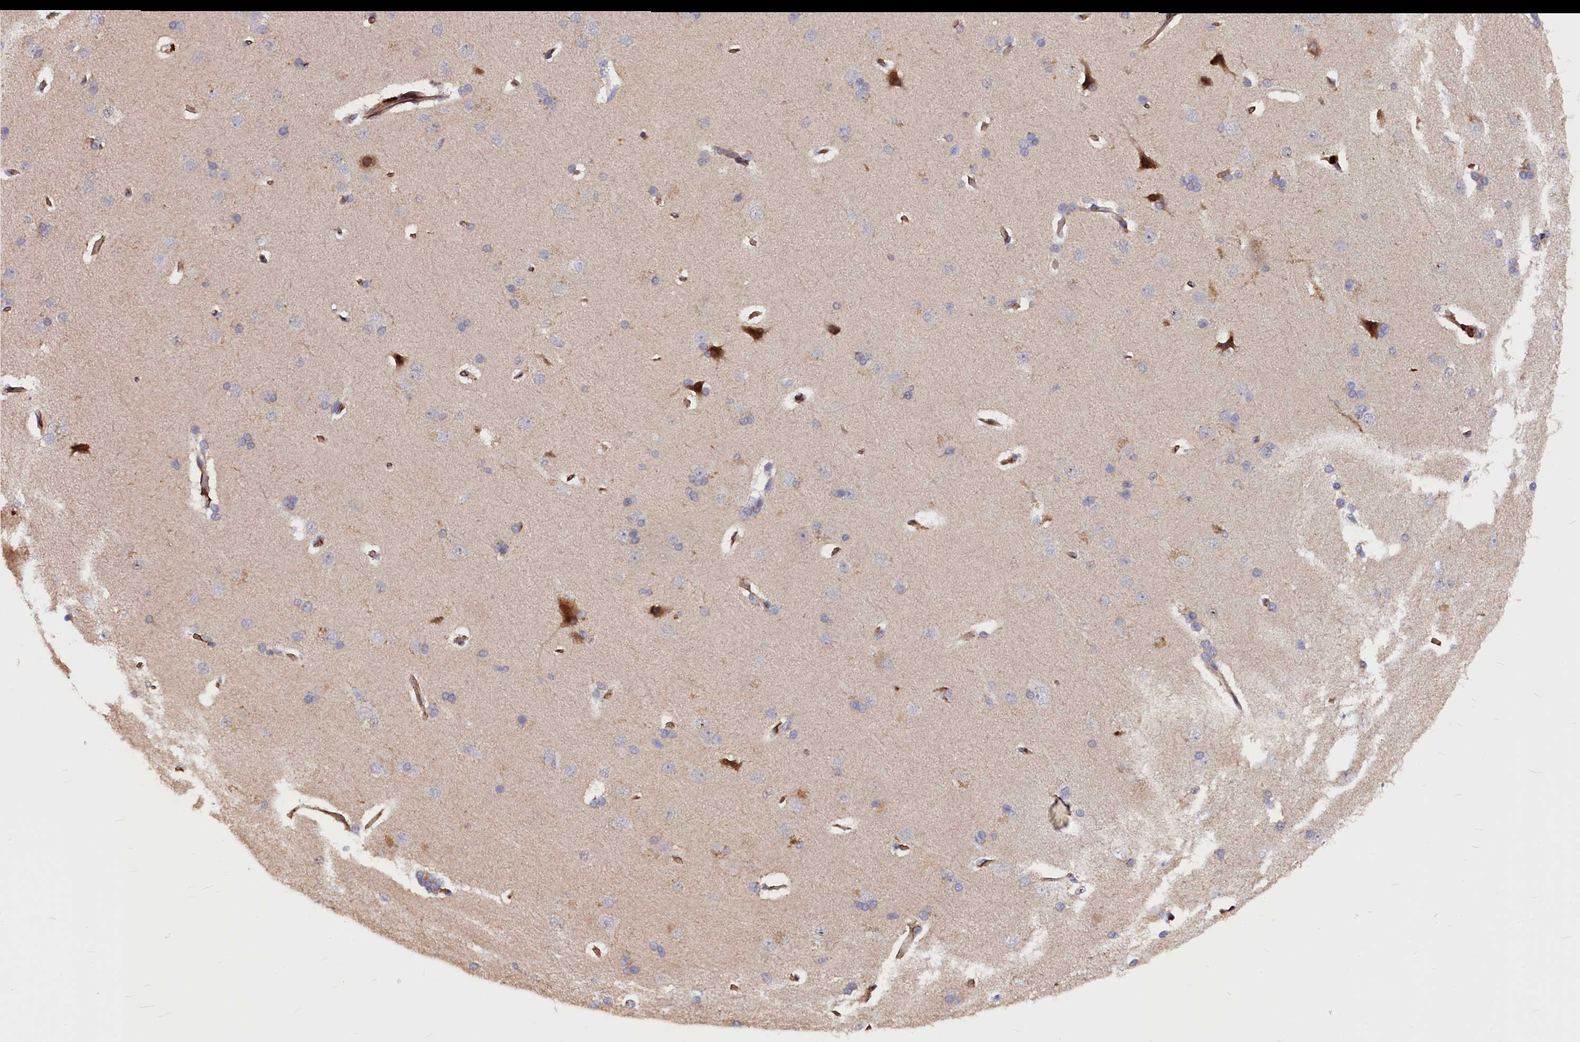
{"staining": {"intensity": "moderate", "quantity": "25%-75%", "location": "cytoplasmic/membranous"}, "tissue": "cerebral cortex", "cell_type": "Endothelial cells", "image_type": "normal", "snomed": [{"axis": "morphology", "description": "Normal tissue, NOS"}, {"axis": "topography", "description": "Cerebral cortex"}], "caption": "Endothelial cells demonstrate moderate cytoplasmic/membranous expression in approximately 25%-75% of cells in unremarkable cerebral cortex. Using DAB (3,3'-diaminobenzidine) (brown) and hematoxylin (blue) stains, captured at high magnification using brightfield microscopy.", "gene": "ATG101", "patient": {"sex": "male", "age": 62}}